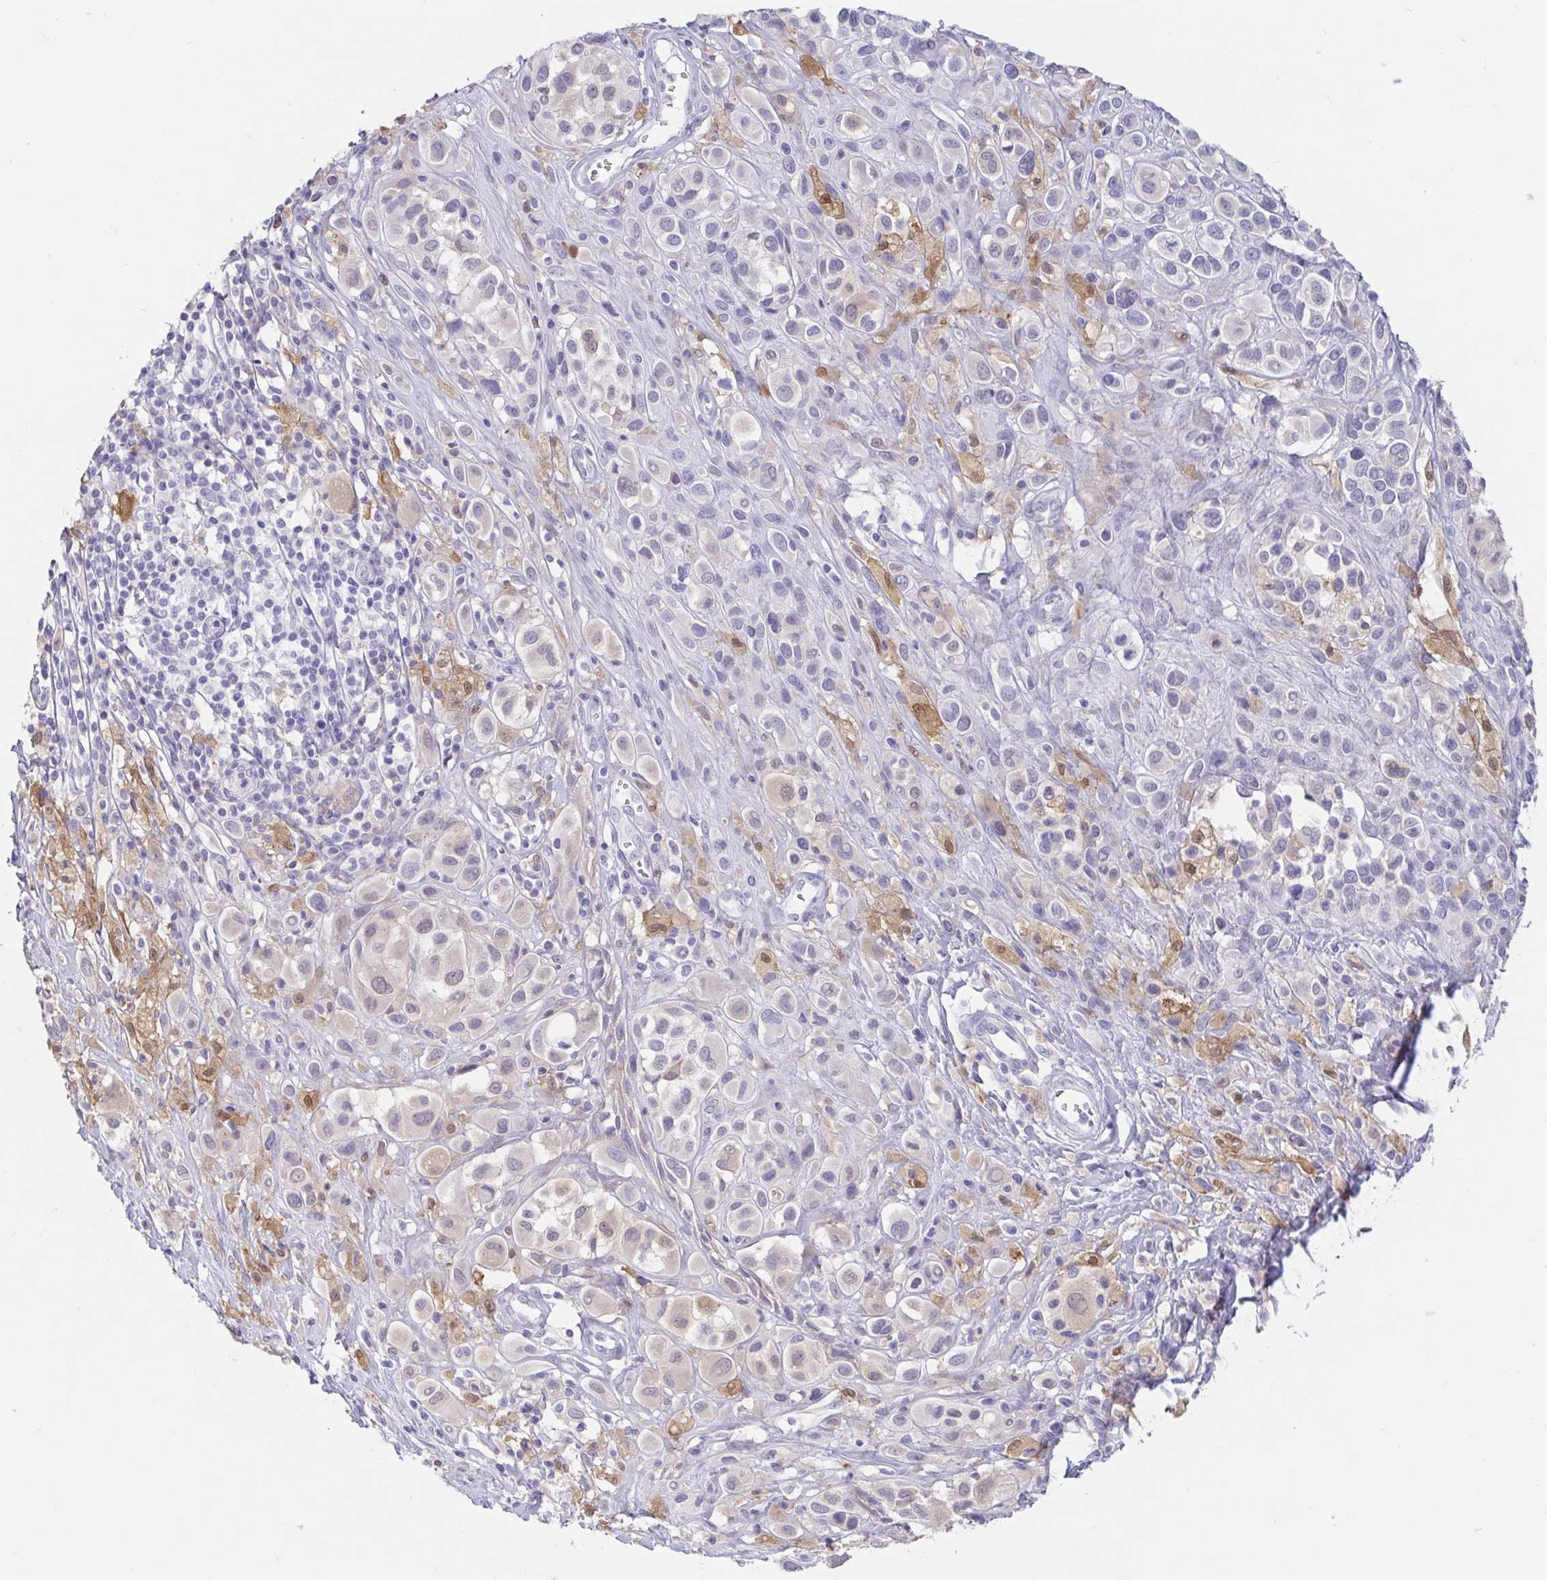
{"staining": {"intensity": "weak", "quantity": "<25%", "location": "cytoplasmic/membranous,nuclear"}, "tissue": "melanoma", "cell_type": "Tumor cells", "image_type": "cancer", "snomed": [{"axis": "morphology", "description": "Malignant melanoma, NOS"}, {"axis": "topography", "description": "Skin"}], "caption": "The micrograph displays no staining of tumor cells in melanoma.", "gene": "FABP3", "patient": {"sex": "male", "age": 77}}